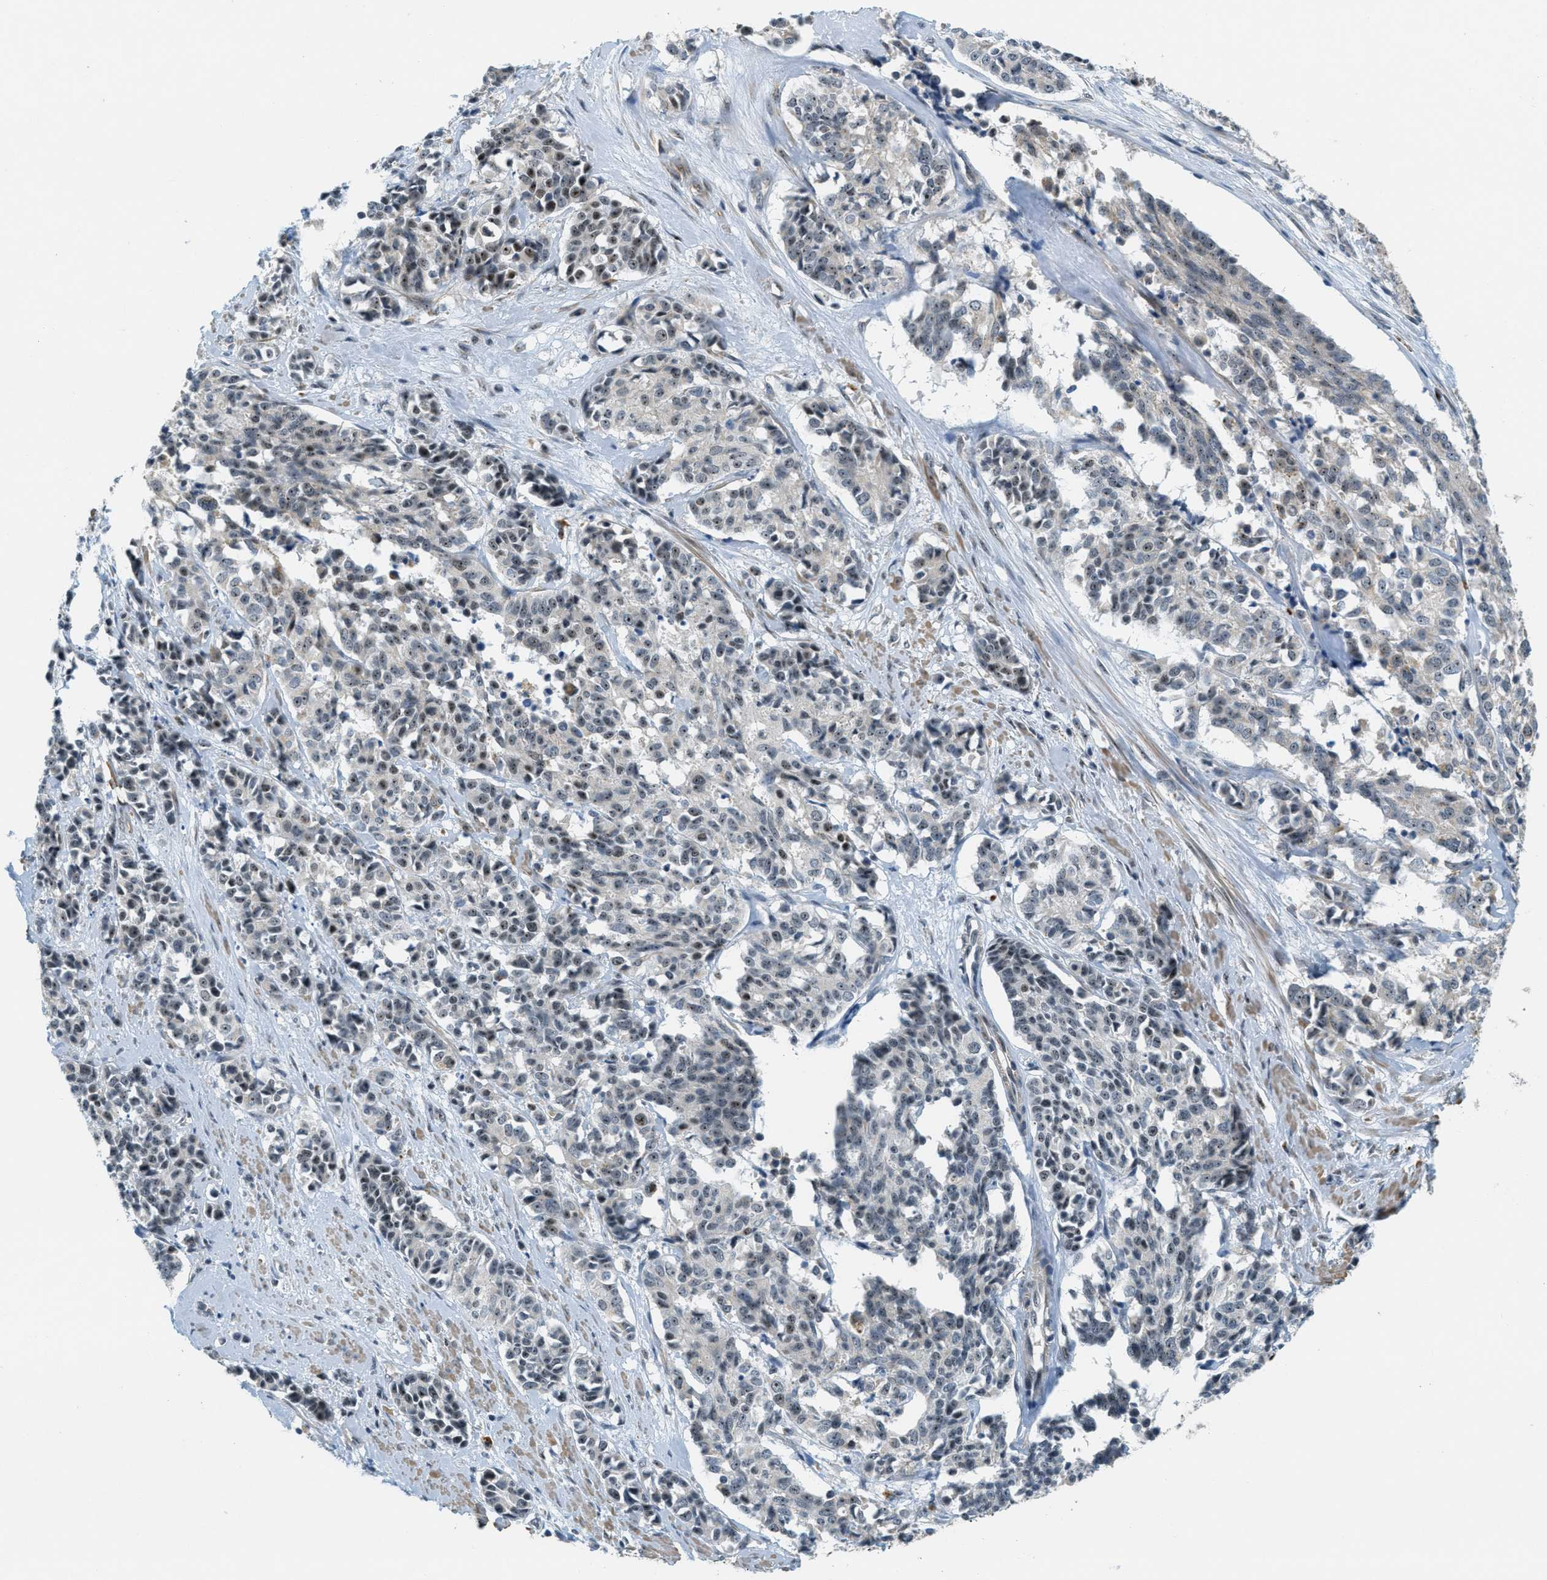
{"staining": {"intensity": "weak", "quantity": "25%-75%", "location": "nuclear"}, "tissue": "cervical cancer", "cell_type": "Tumor cells", "image_type": "cancer", "snomed": [{"axis": "morphology", "description": "Squamous cell carcinoma, NOS"}, {"axis": "topography", "description": "Cervix"}], "caption": "Protein expression analysis of human squamous cell carcinoma (cervical) reveals weak nuclear expression in approximately 25%-75% of tumor cells.", "gene": "DDX47", "patient": {"sex": "female", "age": 35}}